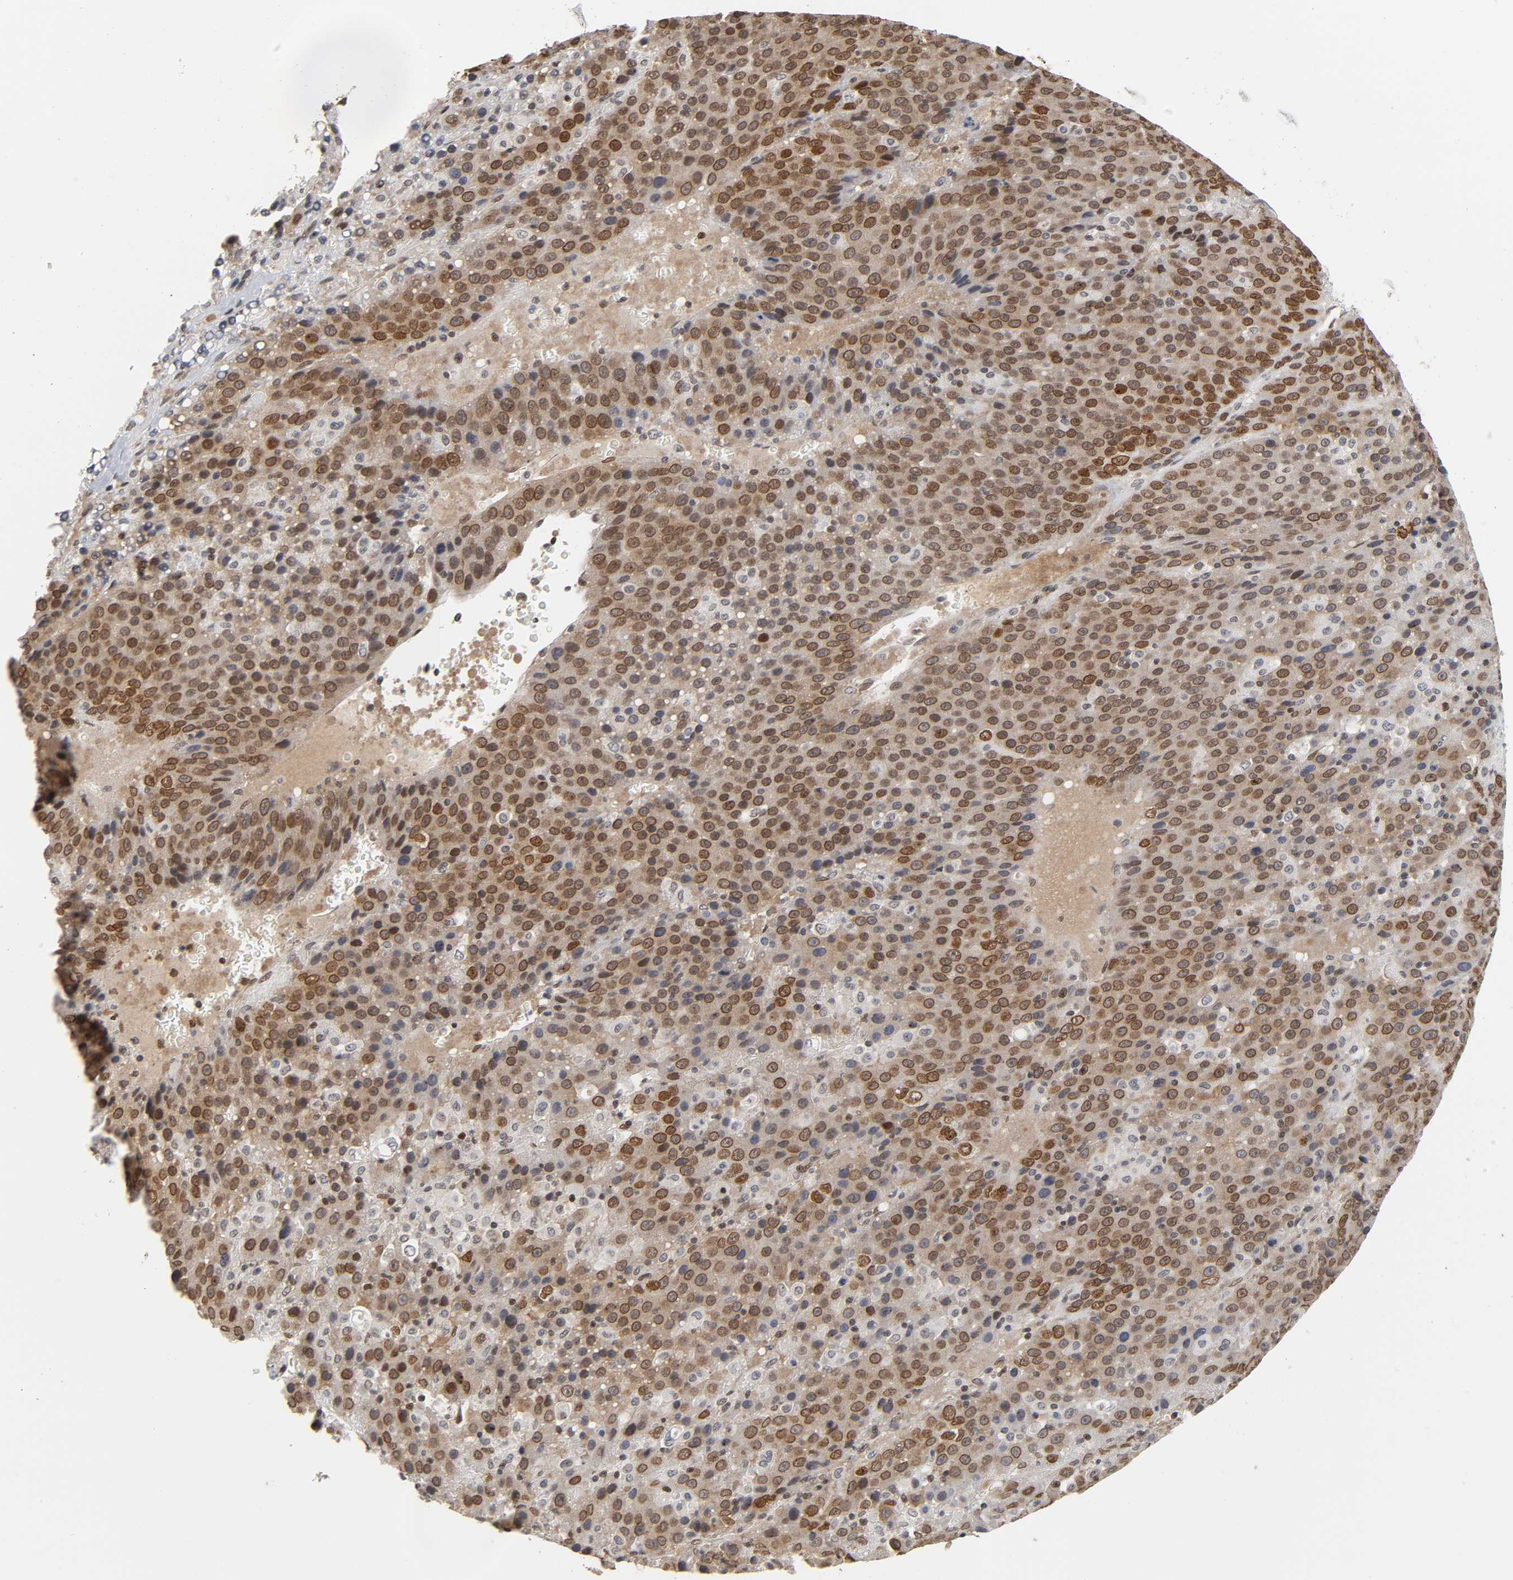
{"staining": {"intensity": "strong", "quantity": ">75%", "location": "cytoplasmic/membranous,nuclear"}, "tissue": "liver cancer", "cell_type": "Tumor cells", "image_type": "cancer", "snomed": [{"axis": "morphology", "description": "Carcinoma, Hepatocellular, NOS"}, {"axis": "topography", "description": "Liver"}], "caption": "This micrograph exhibits immunohistochemistry staining of liver hepatocellular carcinoma, with high strong cytoplasmic/membranous and nuclear staining in approximately >75% of tumor cells.", "gene": "SUMO1", "patient": {"sex": "female", "age": 53}}